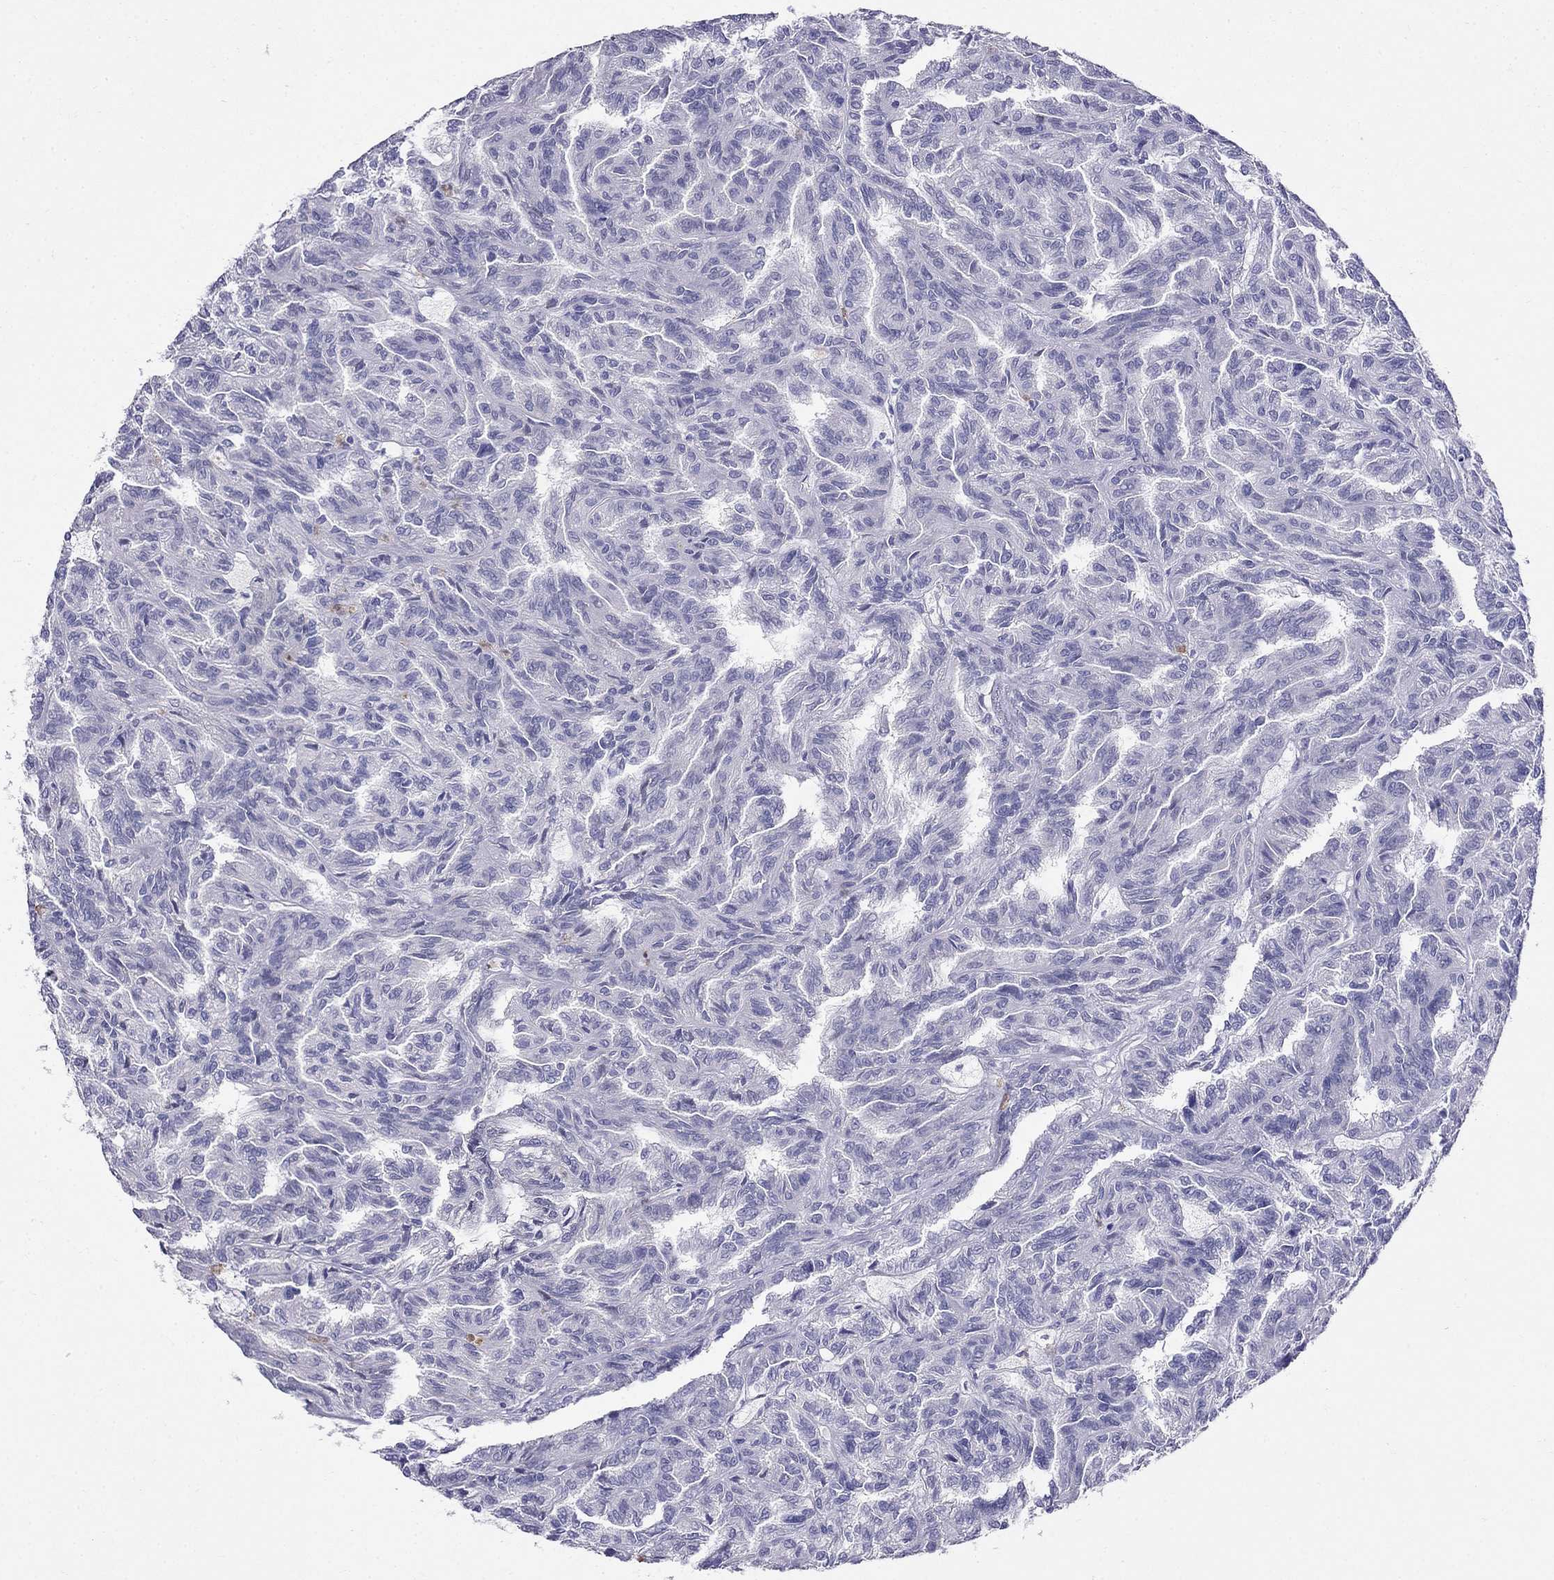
{"staining": {"intensity": "negative", "quantity": "none", "location": "none"}, "tissue": "renal cancer", "cell_type": "Tumor cells", "image_type": "cancer", "snomed": [{"axis": "morphology", "description": "Adenocarcinoma, NOS"}, {"axis": "topography", "description": "Kidney"}], "caption": "DAB (3,3'-diaminobenzidine) immunohistochemical staining of human renal cancer demonstrates no significant staining in tumor cells.", "gene": "PPP1R36", "patient": {"sex": "male", "age": 79}}